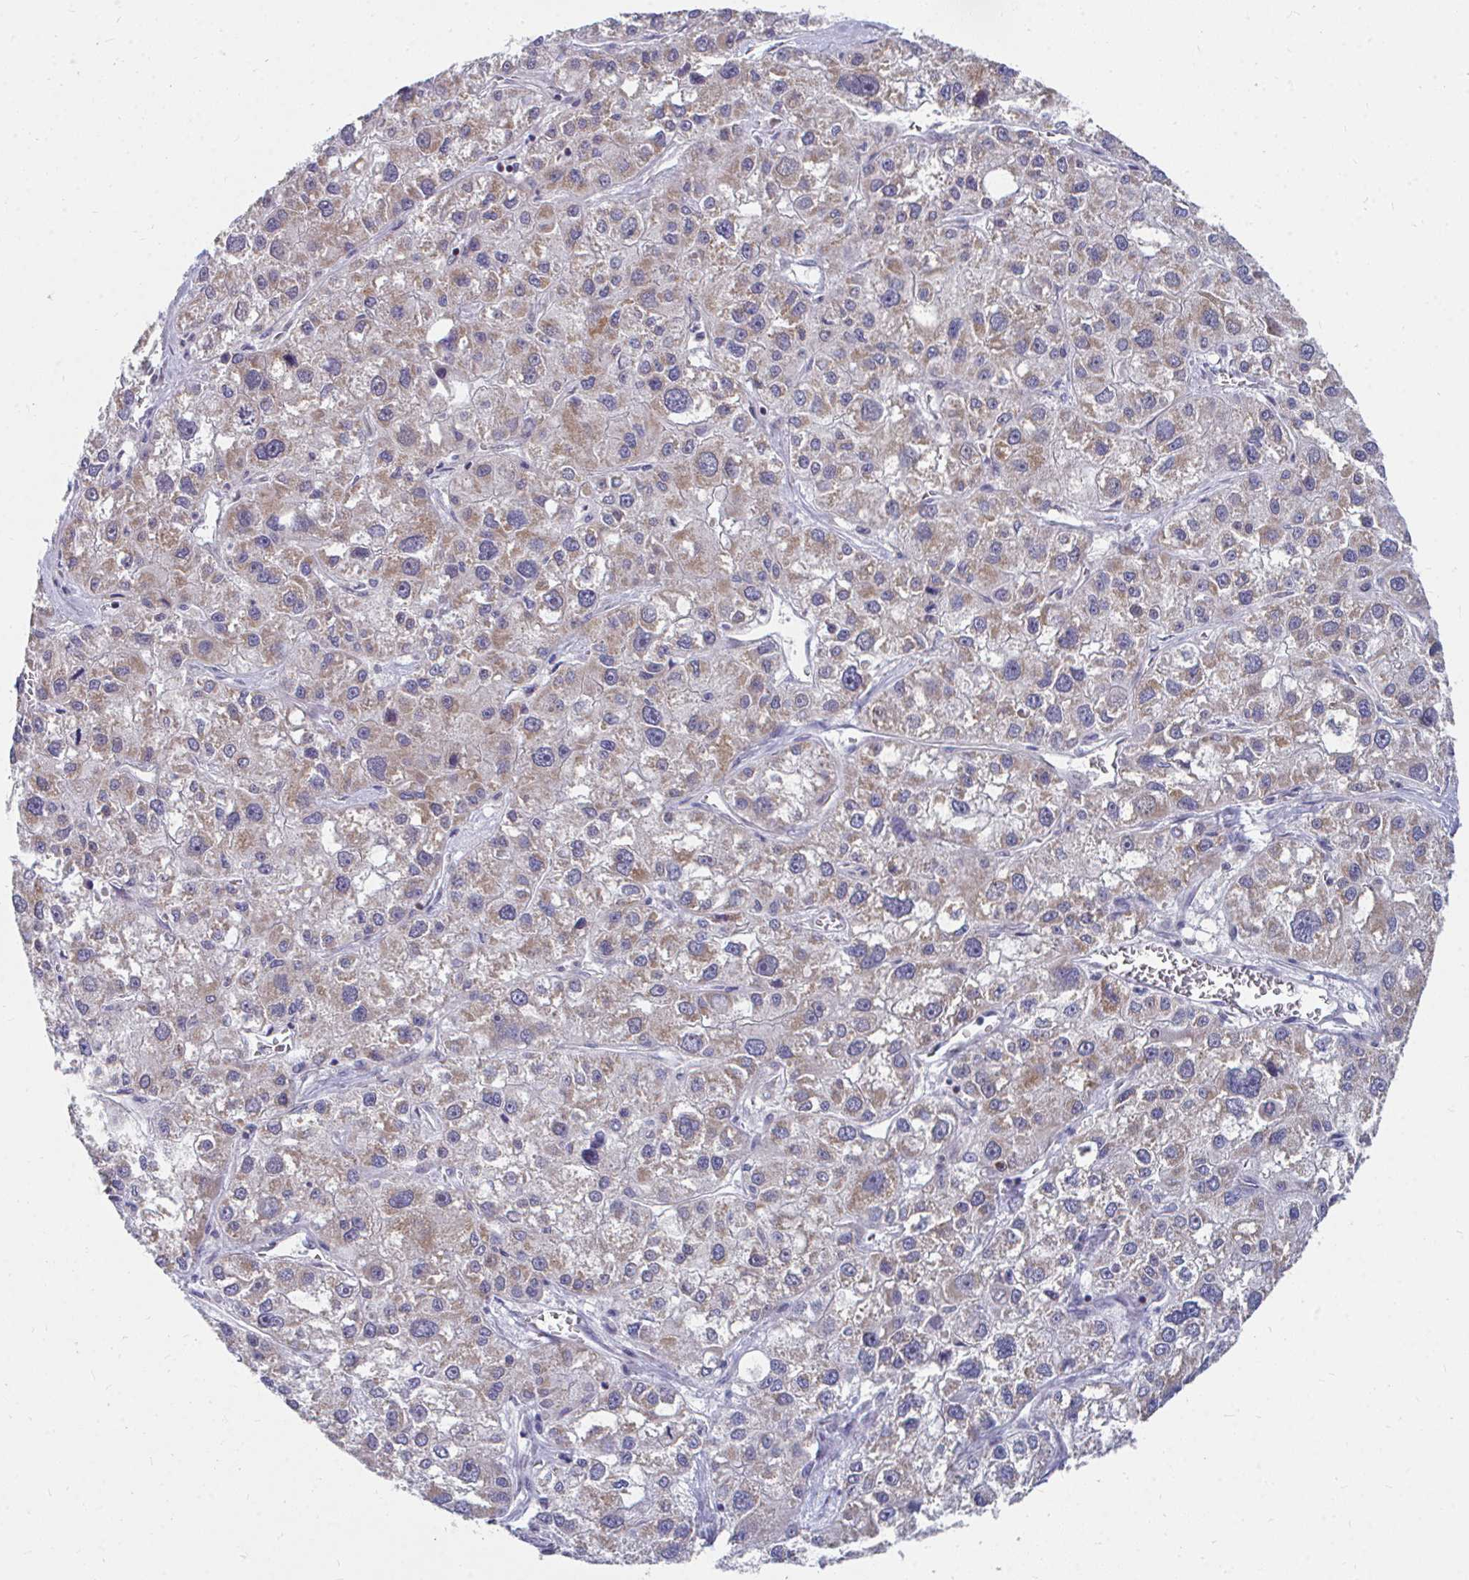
{"staining": {"intensity": "weak", "quantity": "25%-75%", "location": "cytoplasmic/membranous"}, "tissue": "liver cancer", "cell_type": "Tumor cells", "image_type": "cancer", "snomed": [{"axis": "morphology", "description": "Carcinoma, Hepatocellular, NOS"}, {"axis": "topography", "description": "Liver"}], "caption": "Immunohistochemical staining of human liver cancer reveals weak cytoplasmic/membranous protein staining in approximately 25%-75% of tumor cells. Ihc stains the protein in brown and the nuclei are stained blue.", "gene": "PEX3", "patient": {"sex": "male", "age": 73}}